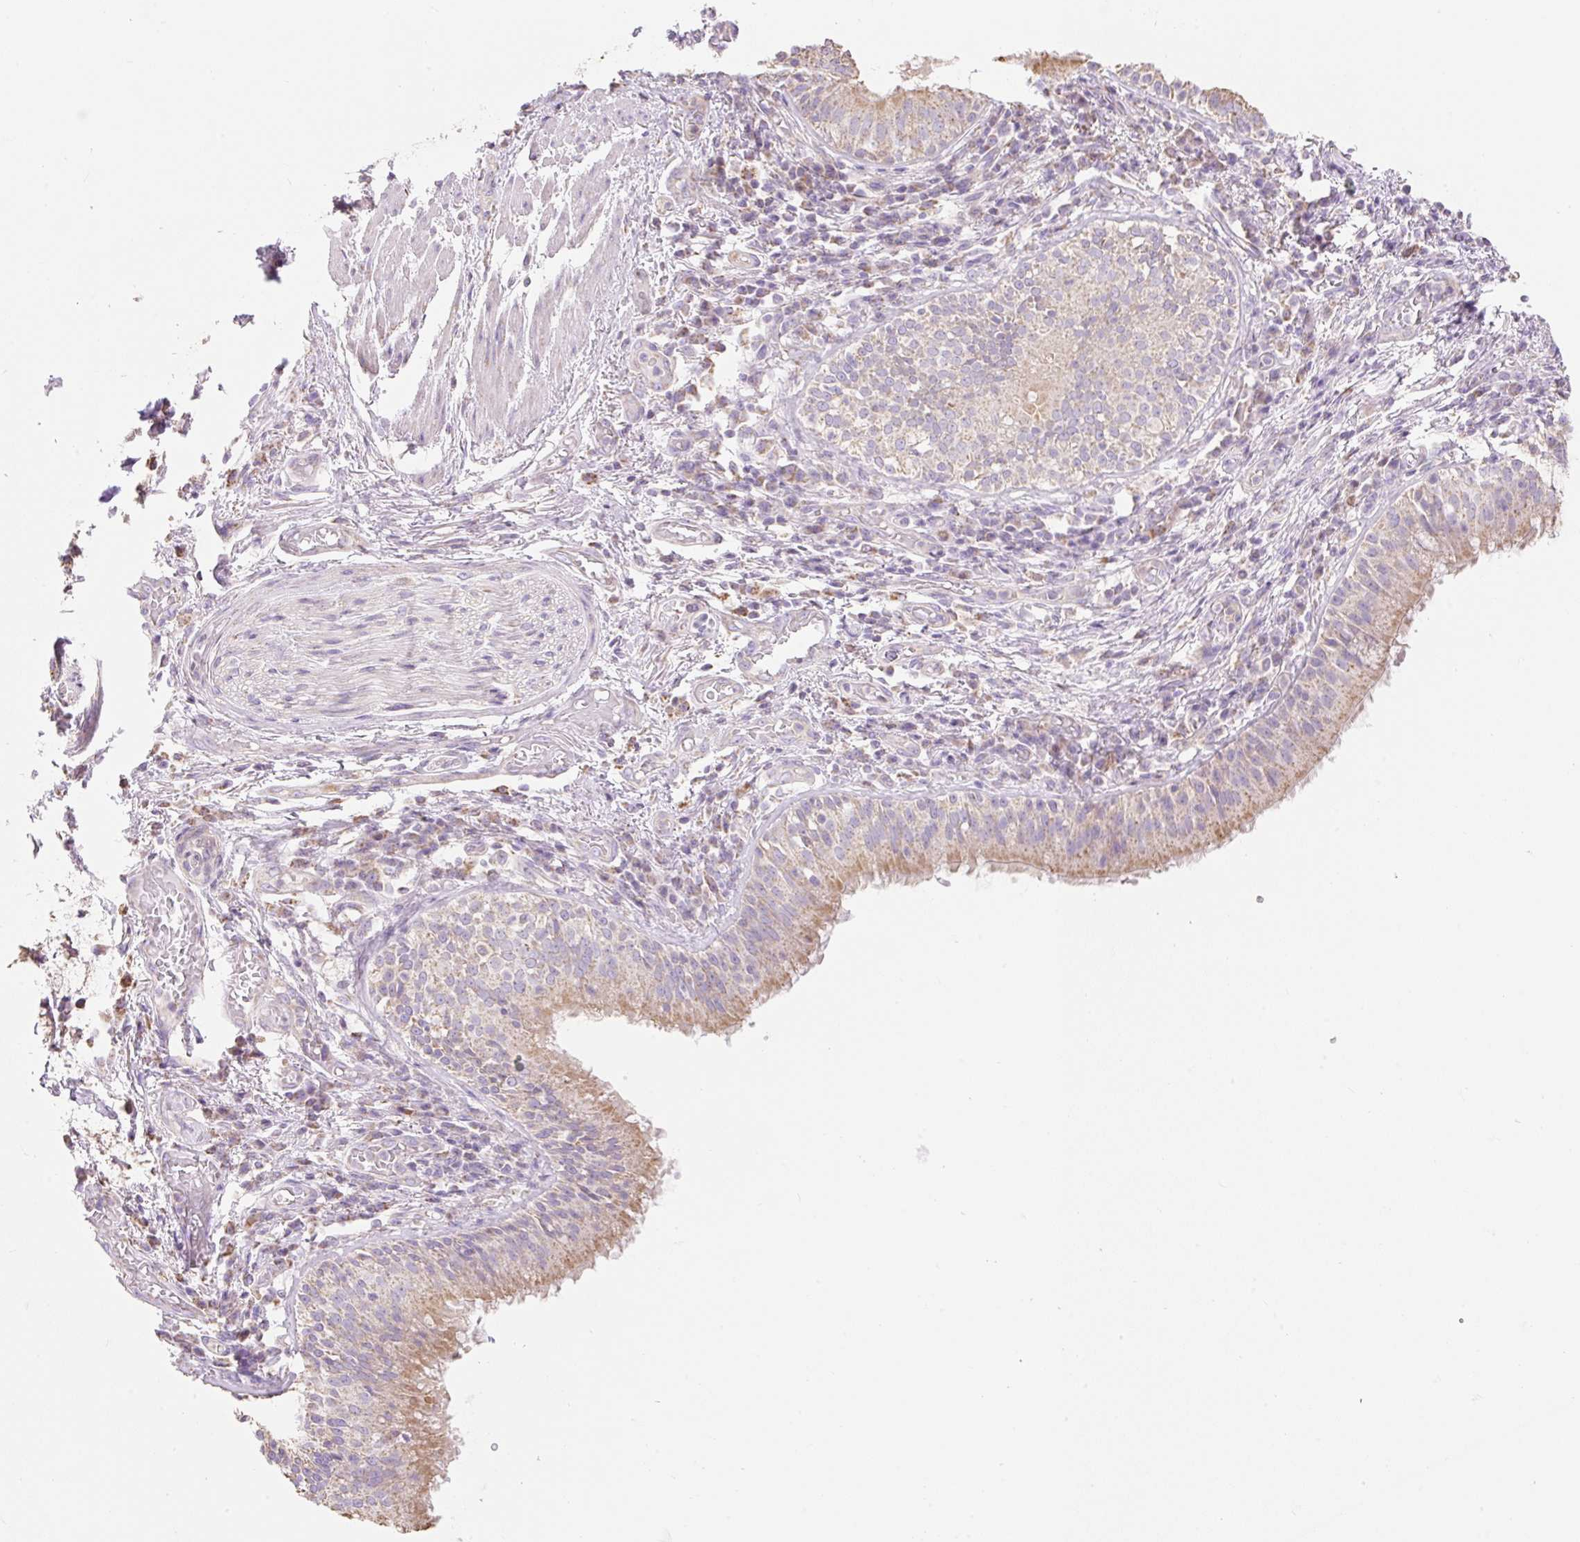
{"staining": {"intensity": "weak", "quantity": "25%-75%", "location": "cytoplasmic/membranous"}, "tissue": "adipose tissue", "cell_type": "Adipocytes", "image_type": "normal", "snomed": [{"axis": "morphology", "description": "Normal tissue, NOS"}, {"axis": "topography", "description": "Cartilage tissue"}, {"axis": "topography", "description": "Bronchus"}], "caption": "IHC of normal adipose tissue demonstrates low levels of weak cytoplasmic/membranous positivity in about 25%-75% of adipocytes.", "gene": "DHX35", "patient": {"sex": "male", "age": 56}}